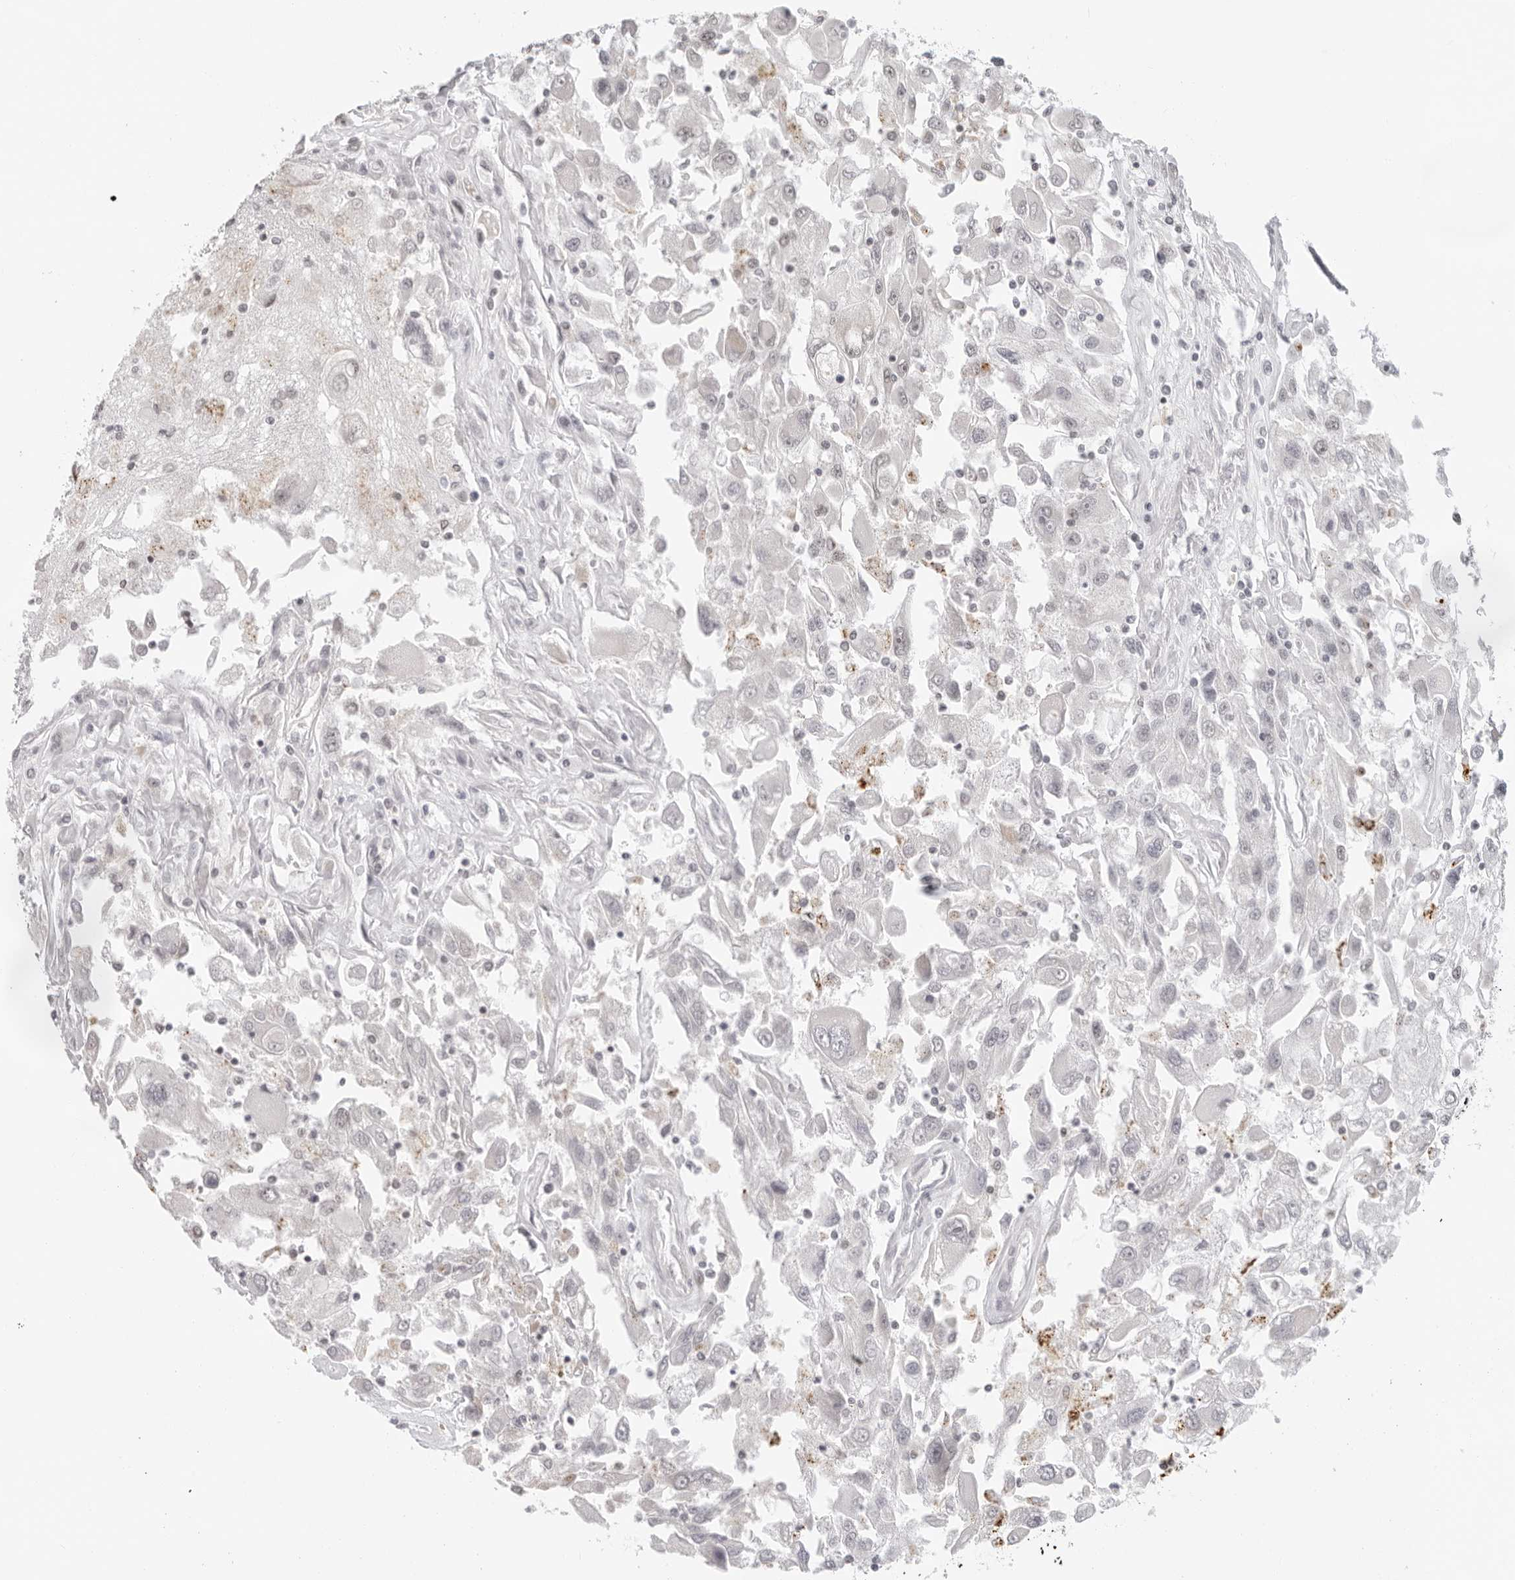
{"staining": {"intensity": "weak", "quantity": "<25%", "location": "nuclear"}, "tissue": "renal cancer", "cell_type": "Tumor cells", "image_type": "cancer", "snomed": [{"axis": "morphology", "description": "Adenocarcinoma, NOS"}, {"axis": "topography", "description": "Kidney"}], "caption": "The micrograph exhibits no staining of tumor cells in renal cancer.", "gene": "TOX4", "patient": {"sex": "female", "age": 52}}